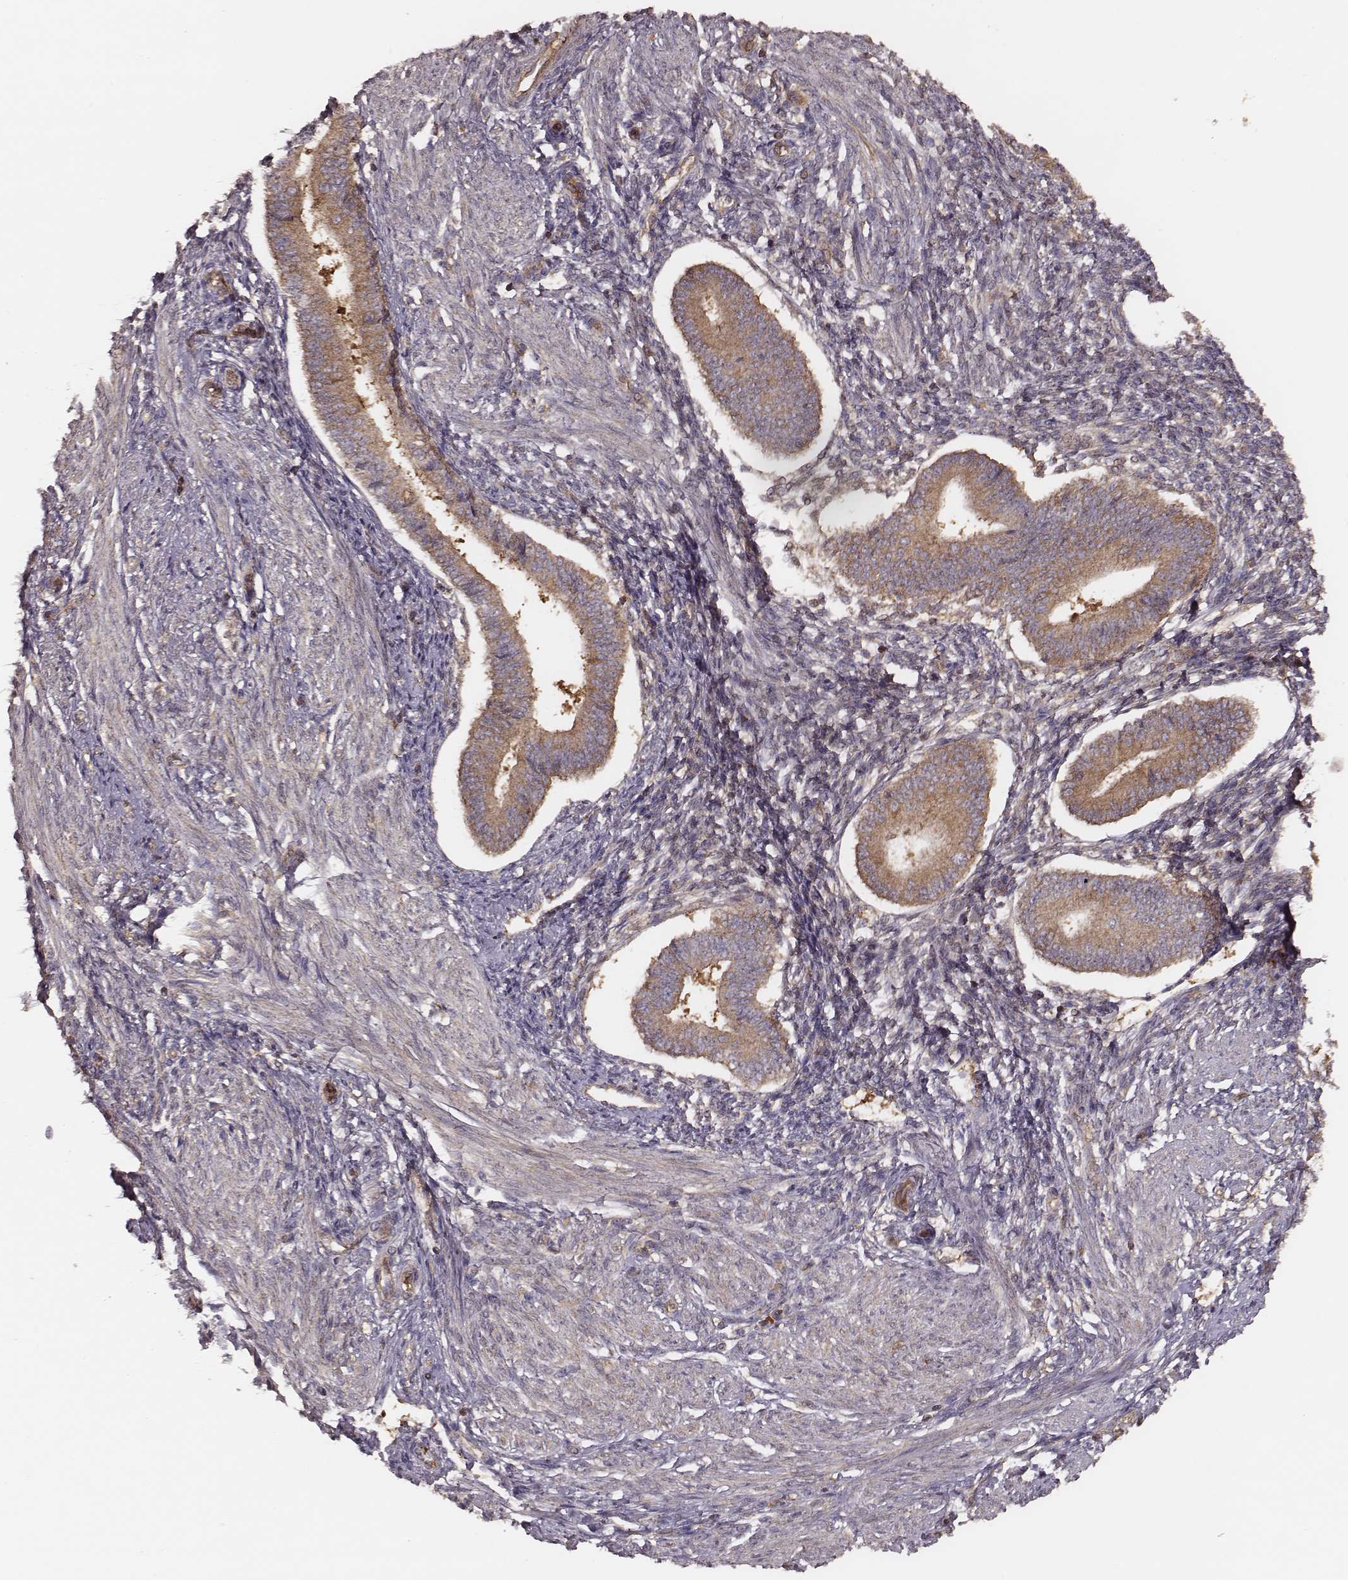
{"staining": {"intensity": "weak", "quantity": "25%-75%", "location": "cytoplasmic/membranous"}, "tissue": "endometrium", "cell_type": "Cells in endometrial stroma", "image_type": "normal", "snomed": [{"axis": "morphology", "description": "Normal tissue, NOS"}, {"axis": "topography", "description": "Endometrium"}], "caption": "Immunohistochemical staining of unremarkable endometrium exhibits 25%-75% levels of weak cytoplasmic/membranous protein positivity in about 25%-75% of cells in endometrial stroma.", "gene": "CARS1", "patient": {"sex": "female", "age": 42}}